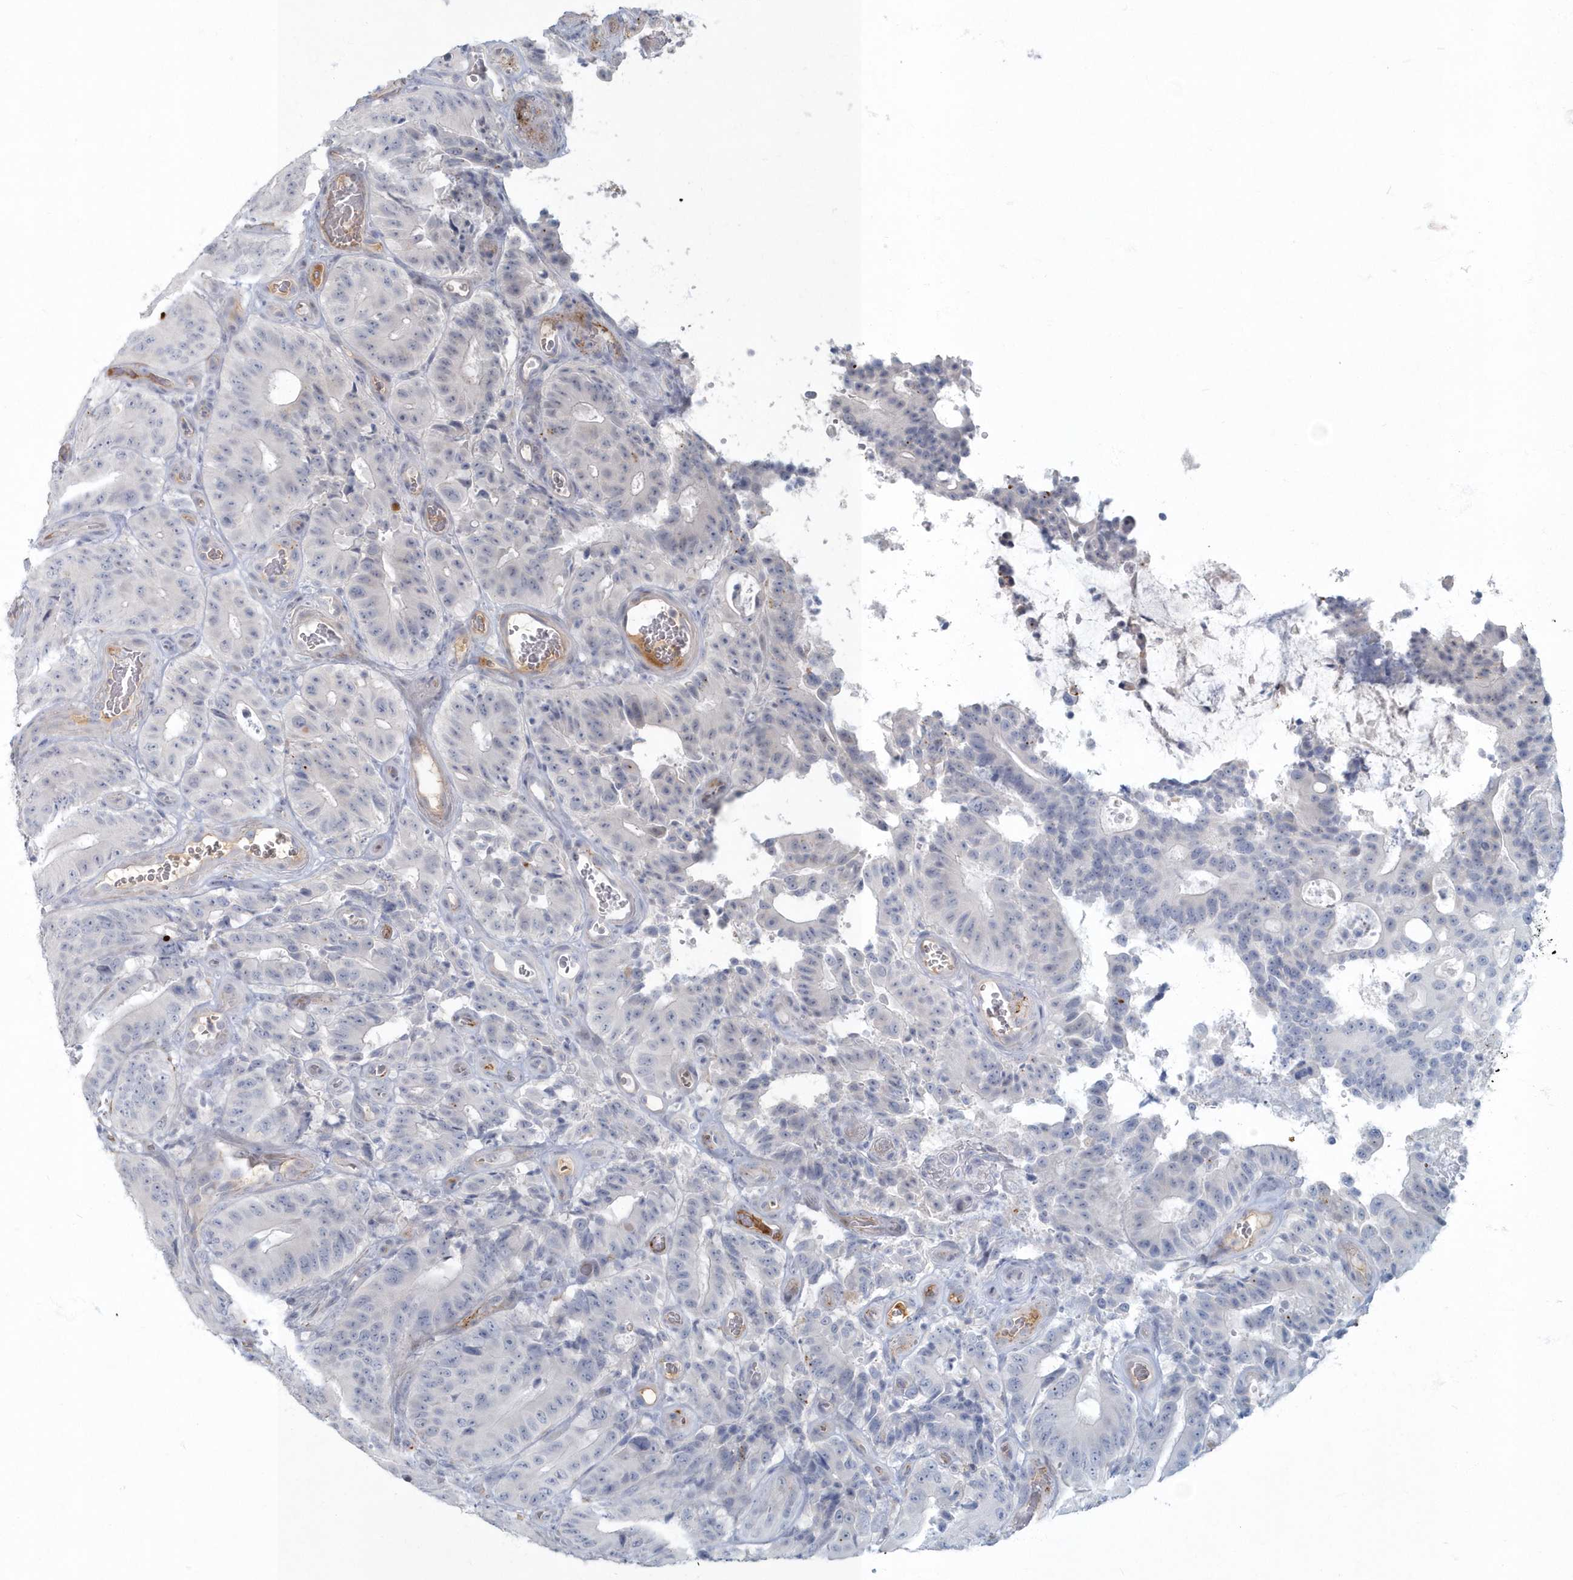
{"staining": {"intensity": "negative", "quantity": "none", "location": "none"}, "tissue": "colorectal cancer", "cell_type": "Tumor cells", "image_type": "cancer", "snomed": [{"axis": "morphology", "description": "Adenocarcinoma, NOS"}, {"axis": "topography", "description": "Colon"}], "caption": "This is an immunohistochemistry micrograph of human colorectal cancer (adenocarcinoma). There is no positivity in tumor cells.", "gene": "MYOT", "patient": {"sex": "male", "age": 83}}